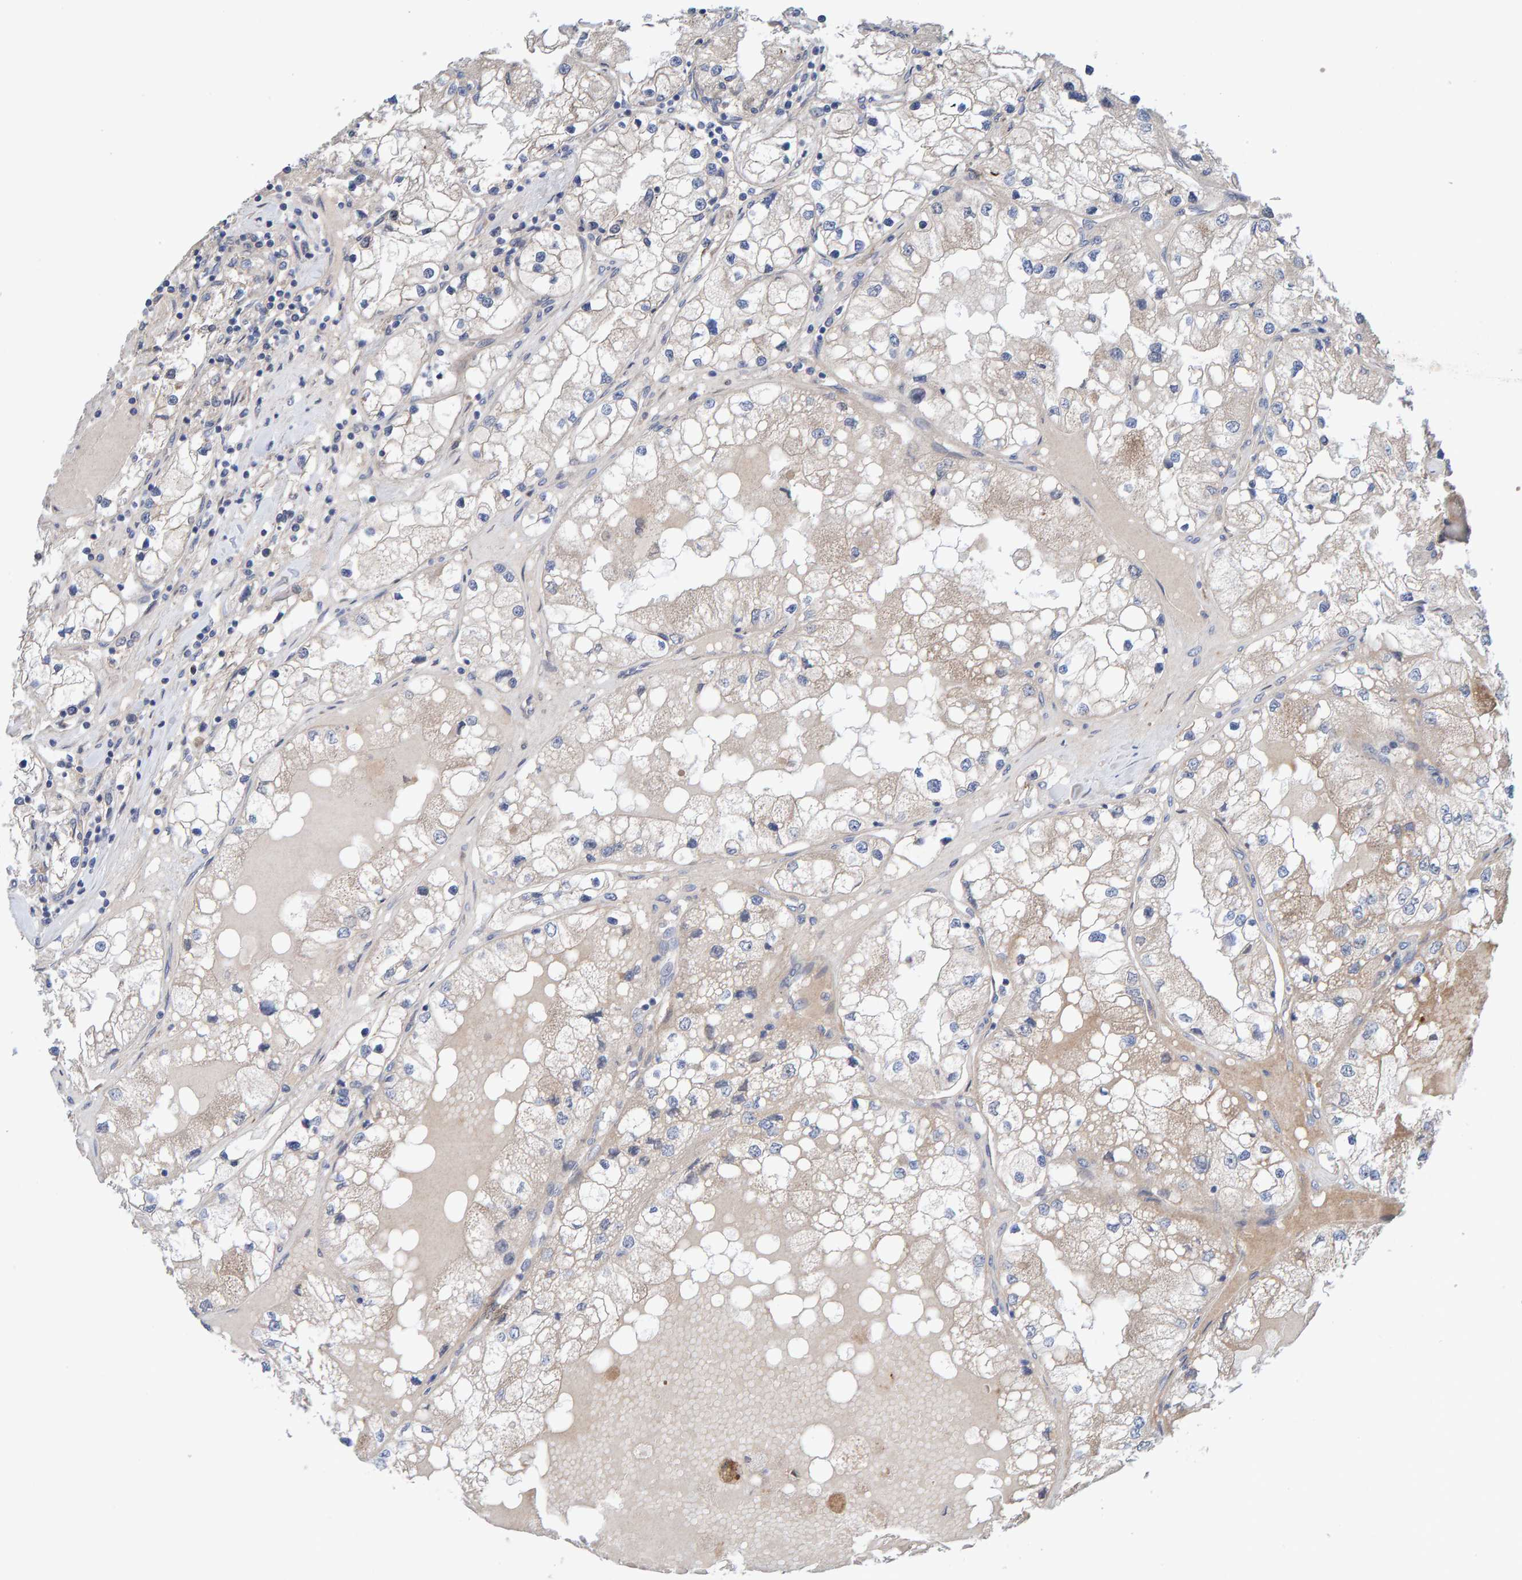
{"staining": {"intensity": "weak", "quantity": "<25%", "location": "cytoplasmic/membranous"}, "tissue": "renal cancer", "cell_type": "Tumor cells", "image_type": "cancer", "snomed": [{"axis": "morphology", "description": "Adenocarcinoma, NOS"}, {"axis": "topography", "description": "Kidney"}], "caption": "Tumor cells show no significant protein expression in renal cancer.", "gene": "LRSAM1", "patient": {"sex": "male", "age": 68}}